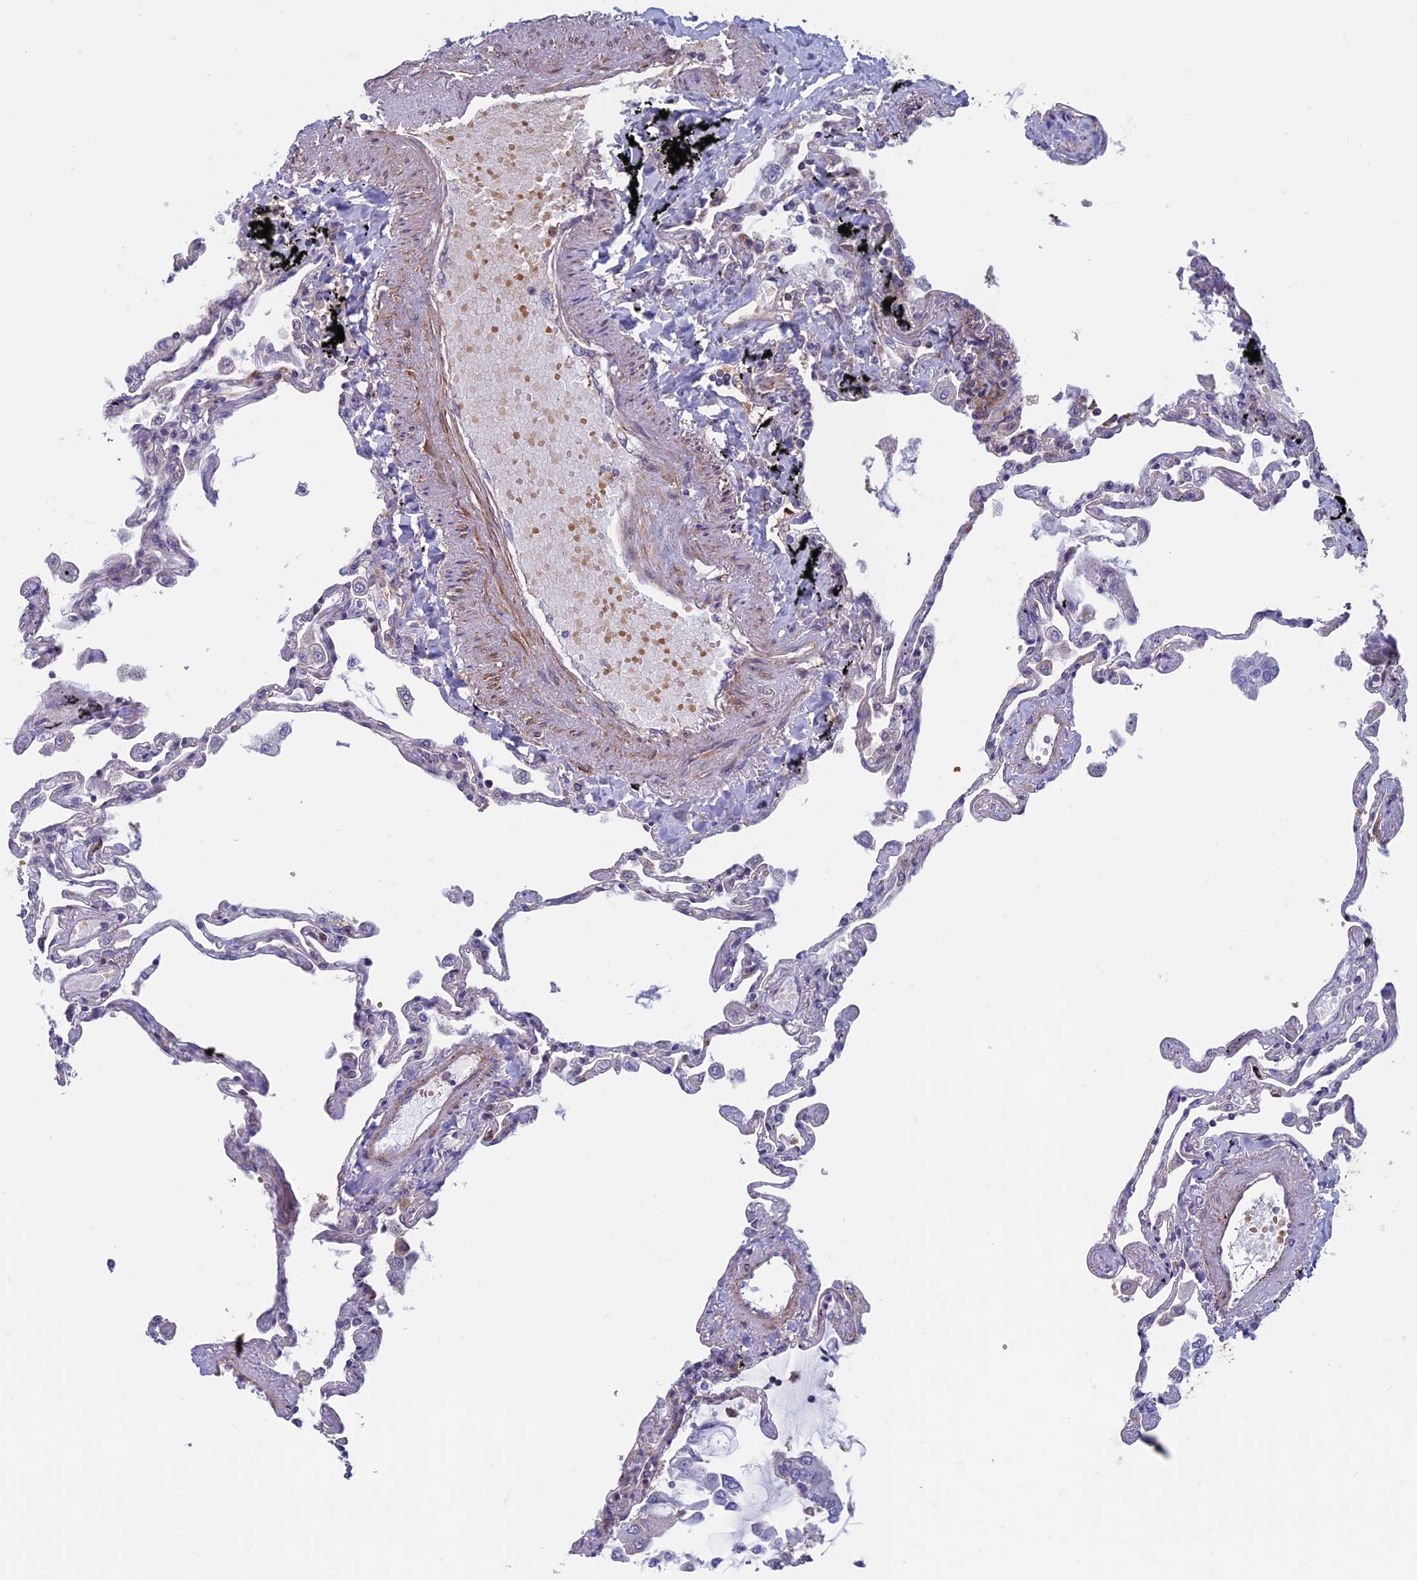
{"staining": {"intensity": "strong", "quantity": "25%-75%", "location": "cytoplasmic/membranous"}, "tissue": "lung", "cell_type": "Alveolar cells", "image_type": "normal", "snomed": [{"axis": "morphology", "description": "Normal tissue, NOS"}, {"axis": "topography", "description": "Lung"}], "caption": "Lung stained with immunohistochemistry (IHC) shows strong cytoplasmic/membranous staining in approximately 25%-75% of alveolar cells.", "gene": "DNM1L", "patient": {"sex": "female", "age": 67}}